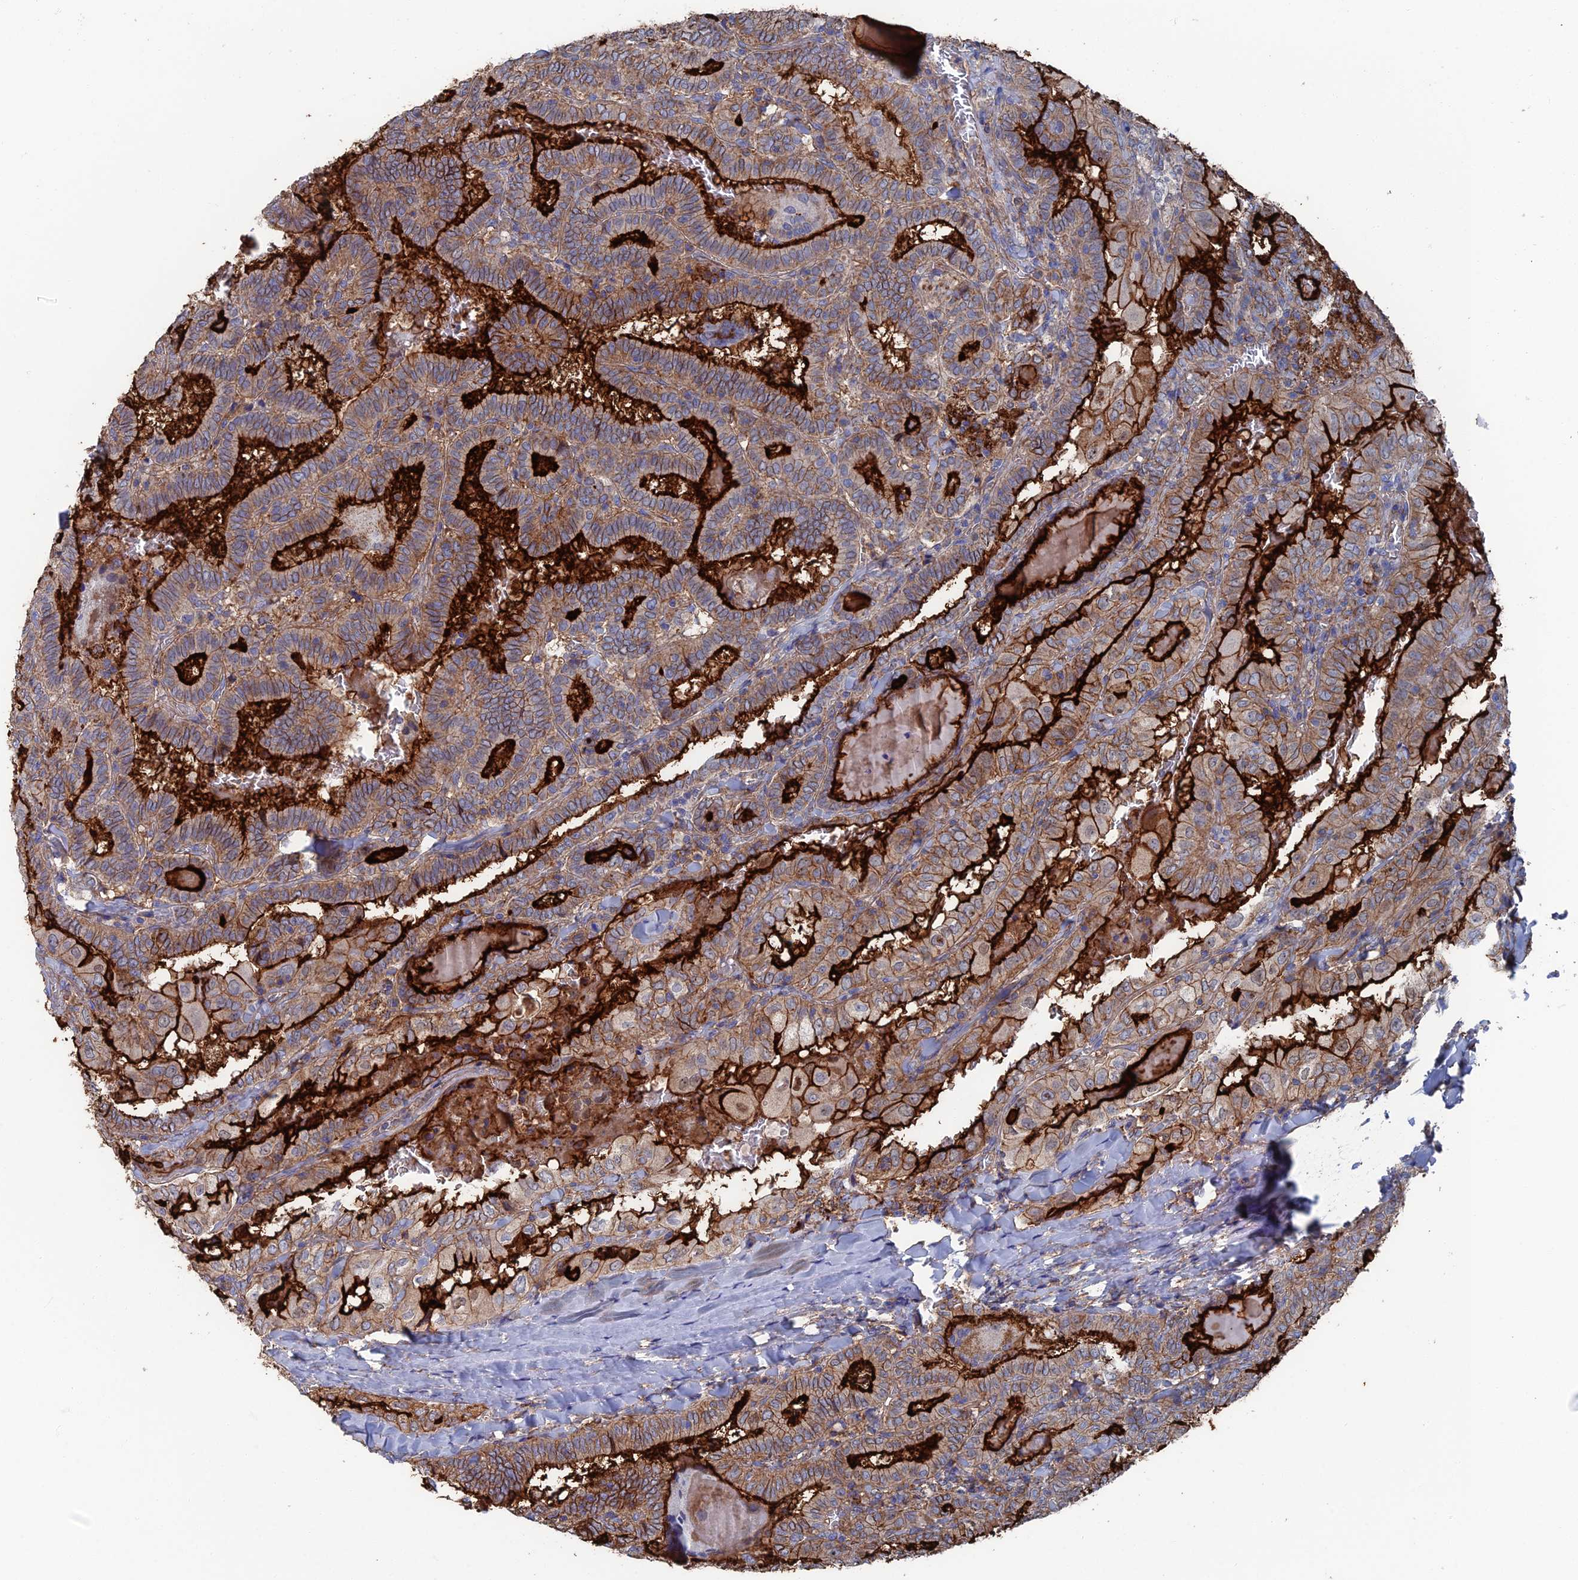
{"staining": {"intensity": "strong", "quantity": "25%-75%", "location": "cytoplasmic/membranous"}, "tissue": "thyroid cancer", "cell_type": "Tumor cells", "image_type": "cancer", "snomed": [{"axis": "morphology", "description": "Papillary adenocarcinoma, NOS"}, {"axis": "topography", "description": "Thyroid gland"}], "caption": "A brown stain highlights strong cytoplasmic/membranous staining of a protein in human papillary adenocarcinoma (thyroid) tumor cells.", "gene": "SNX11", "patient": {"sex": "female", "age": 72}}